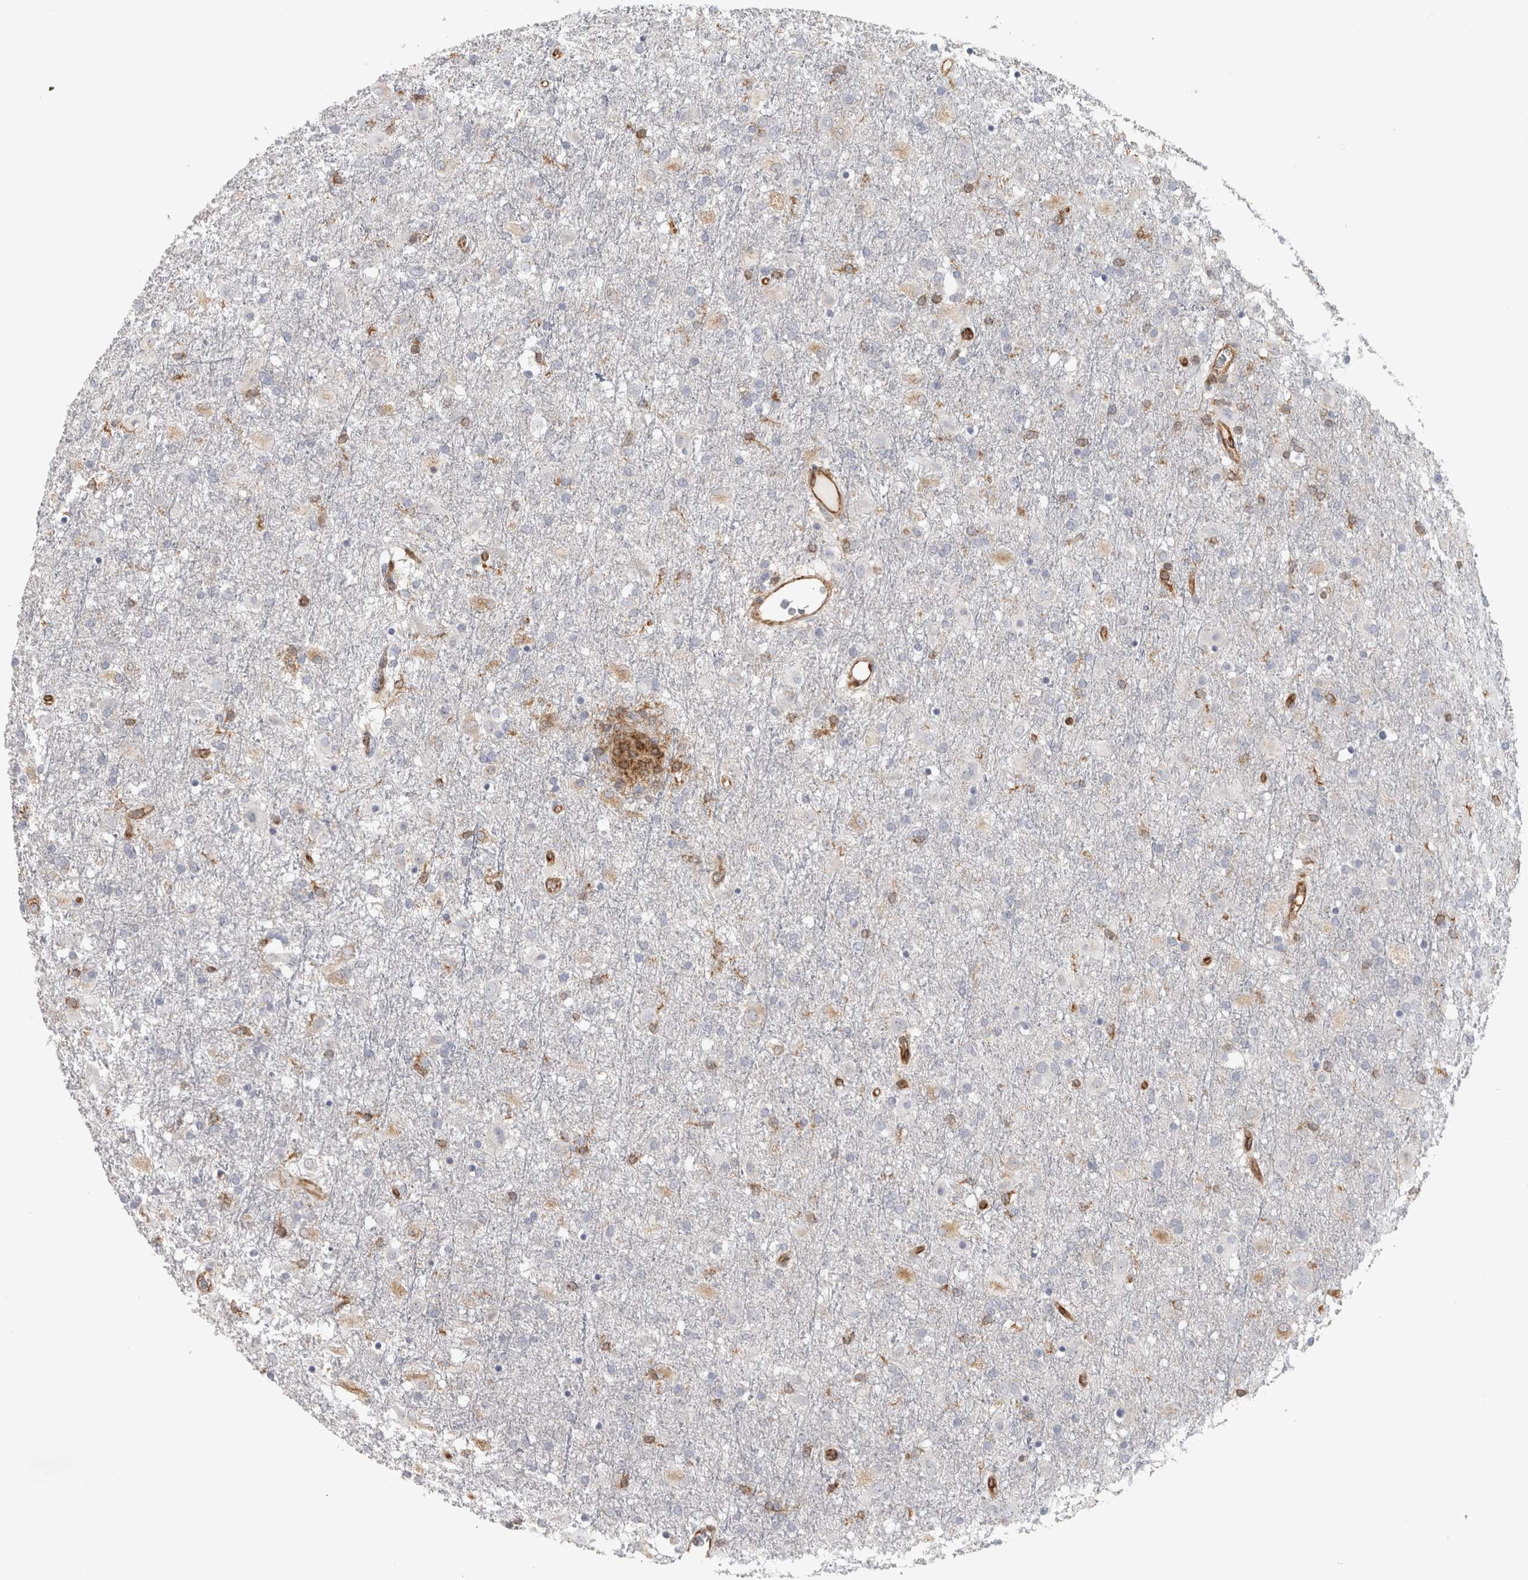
{"staining": {"intensity": "negative", "quantity": "none", "location": "none"}, "tissue": "glioma", "cell_type": "Tumor cells", "image_type": "cancer", "snomed": [{"axis": "morphology", "description": "Glioma, malignant, Low grade"}, {"axis": "topography", "description": "Brain"}], "caption": "IHC of glioma shows no positivity in tumor cells. (DAB (3,3'-diaminobenzidine) immunohistochemistry (IHC) visualized using brightfield microscopy, high magnification).", "gene": "HLA-E", "patient": {"sex": "male", "age": 65}}